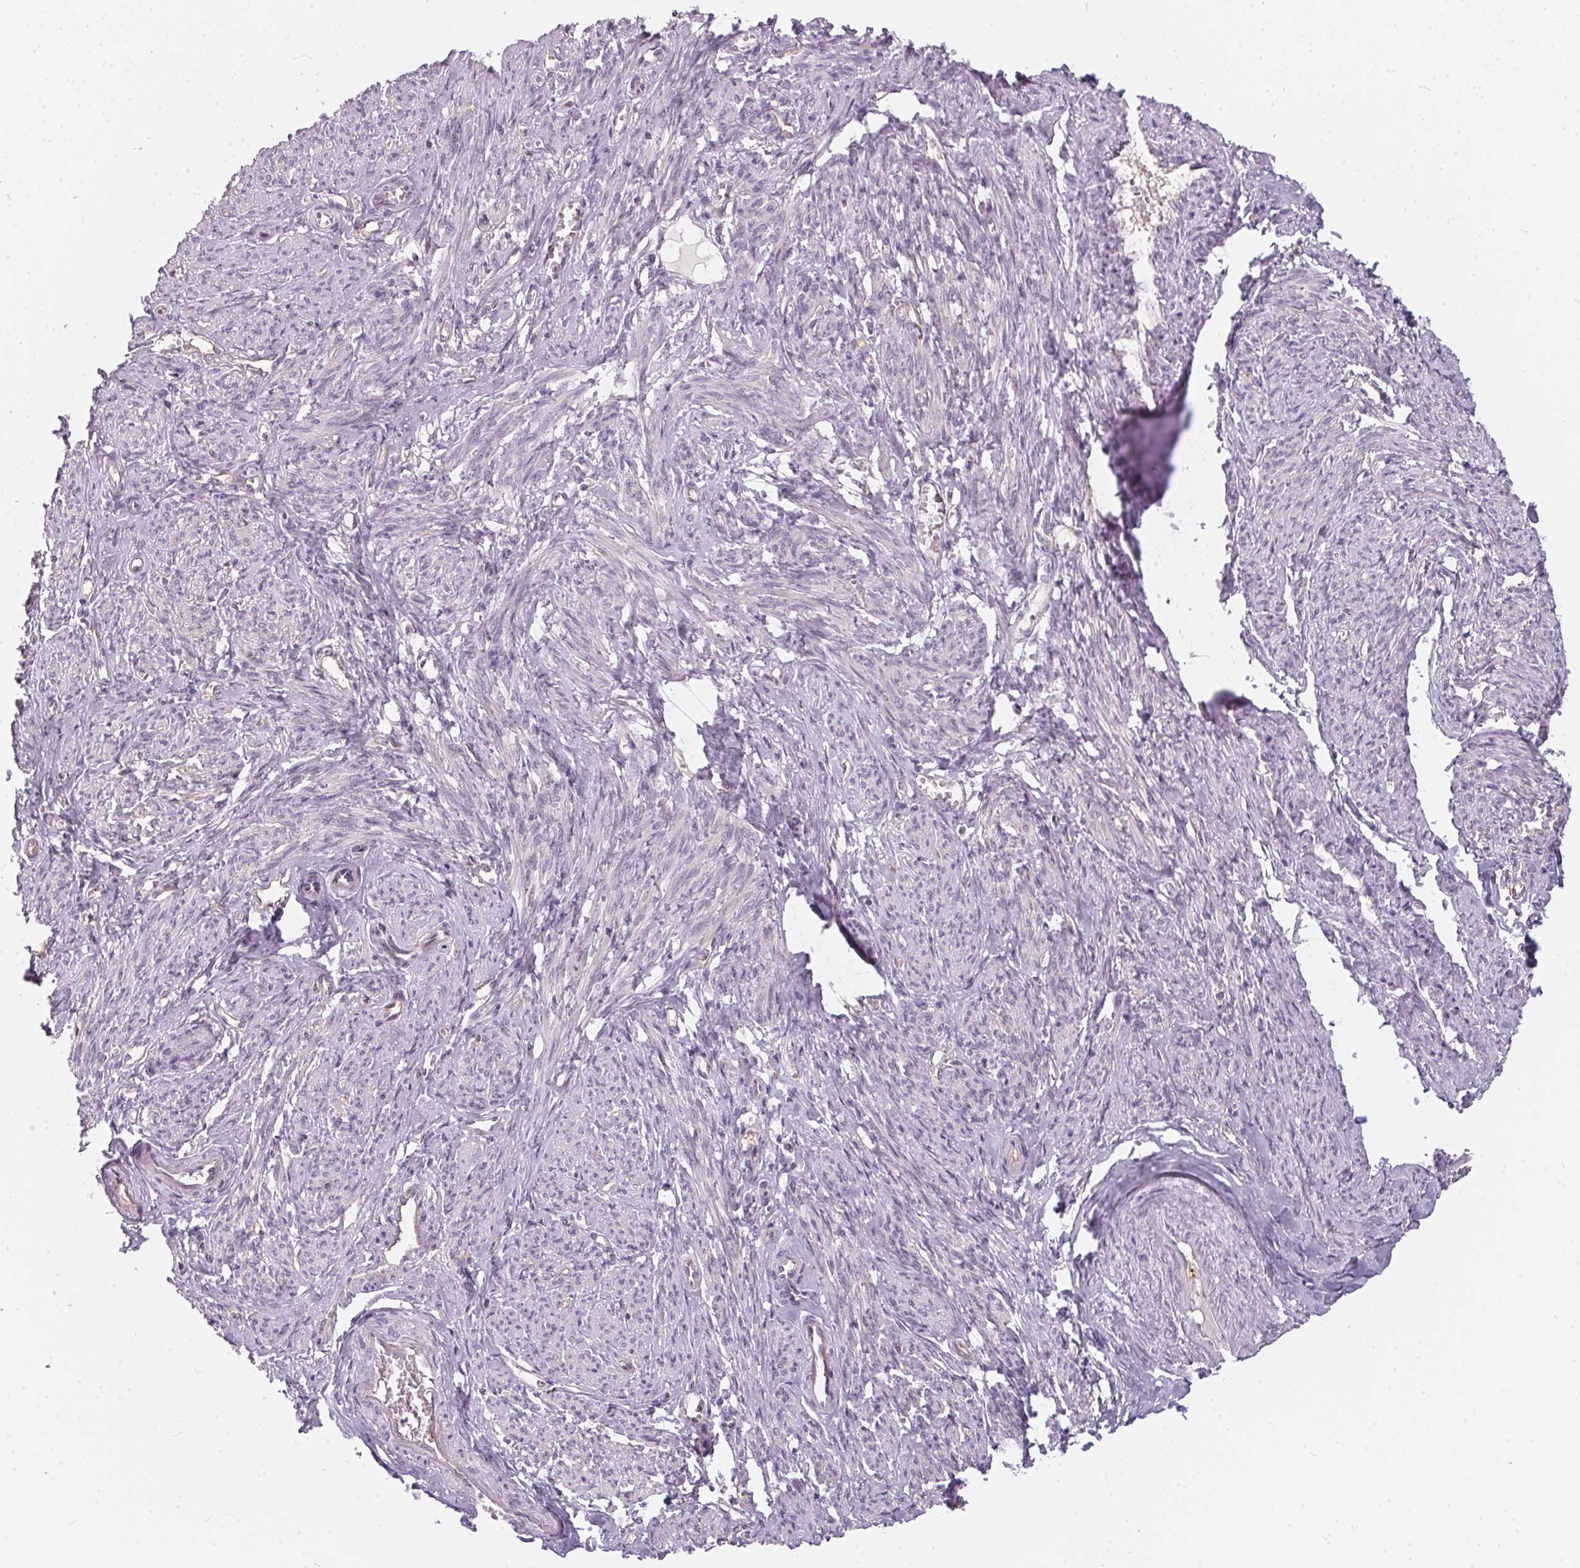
{"staining": {"intensity": "negative", "quantity": "none", "location": "none"}, "tissue": "smooth muscle", "cell_type": "Smooth muscle cells", "image_type": "normal", "snomed": [{"axis": "morphology", "description": "Normal tissue, NOS"}, {"axis": "topography", "description": "Smooth muscle"}], "caption": "Smooth muscle cells show no significant protein positivity in normal smooth muscle. The staining is performed using DAB brown chromogen with nuclei counter-stained in using hematoxylin.", "gene": "BLMH", "patient": {"sex": "female", "age": 65}}